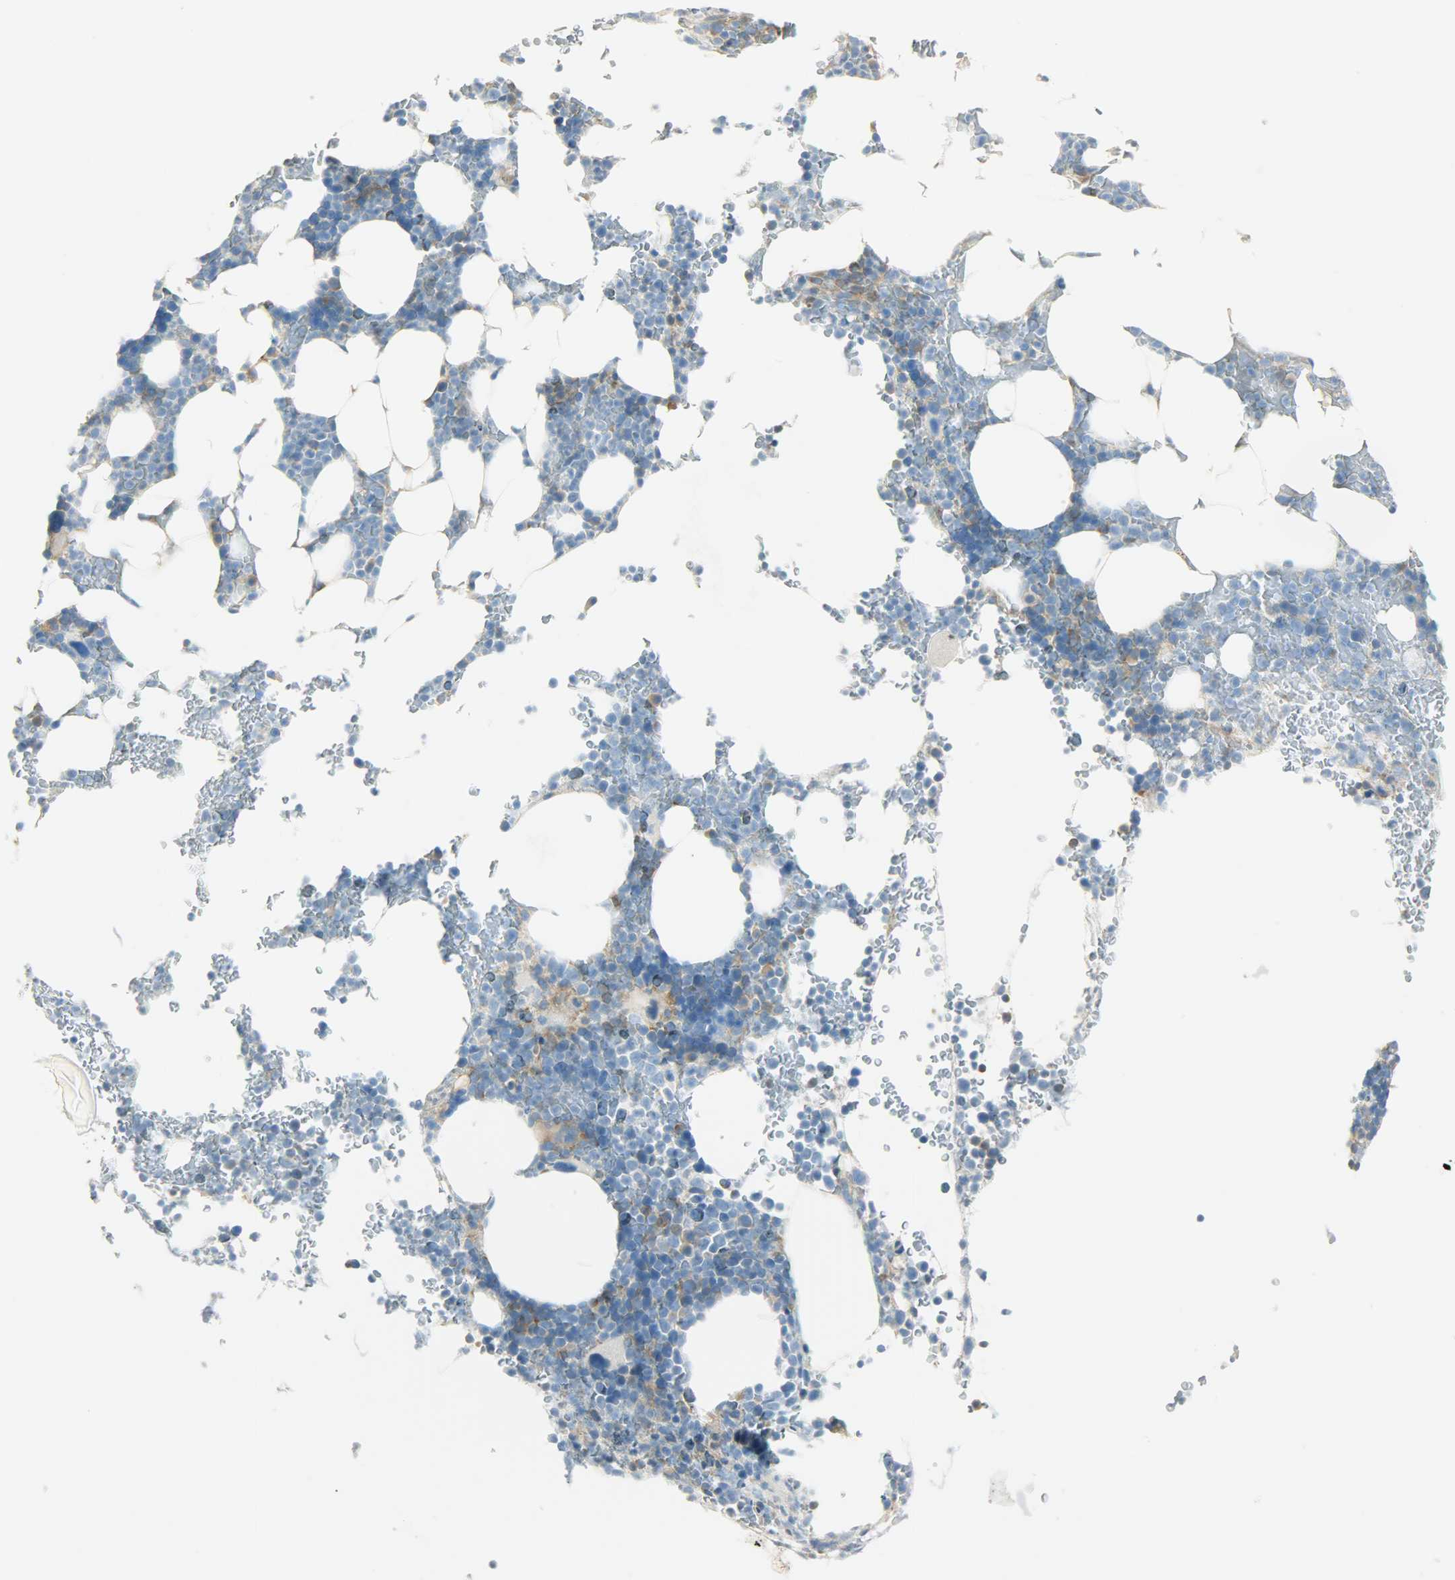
{"staining": {"intensity": "weak", "quantity": "<25%", "location": "cytoplasmic/membranous"}, "tissue": "bone marrow", "cell_type": "Hematopoietic cells", "image_type": "normal", "snomed": [{"axis": "morphology", "description": "Normal tissue, NOS"}, {"axis": "topography", "description": "Bone marrow"}], "caption": "The photomicrograph shows no significant staining in hematopoietic cells of bone marrow. (Brightfield microscopy of DAB (3,3'-diaminobenzidine) immunohistochemistry at high magnification).", "gene": "TSC22D2", "patient": {"sex": "female", "age": 66}}